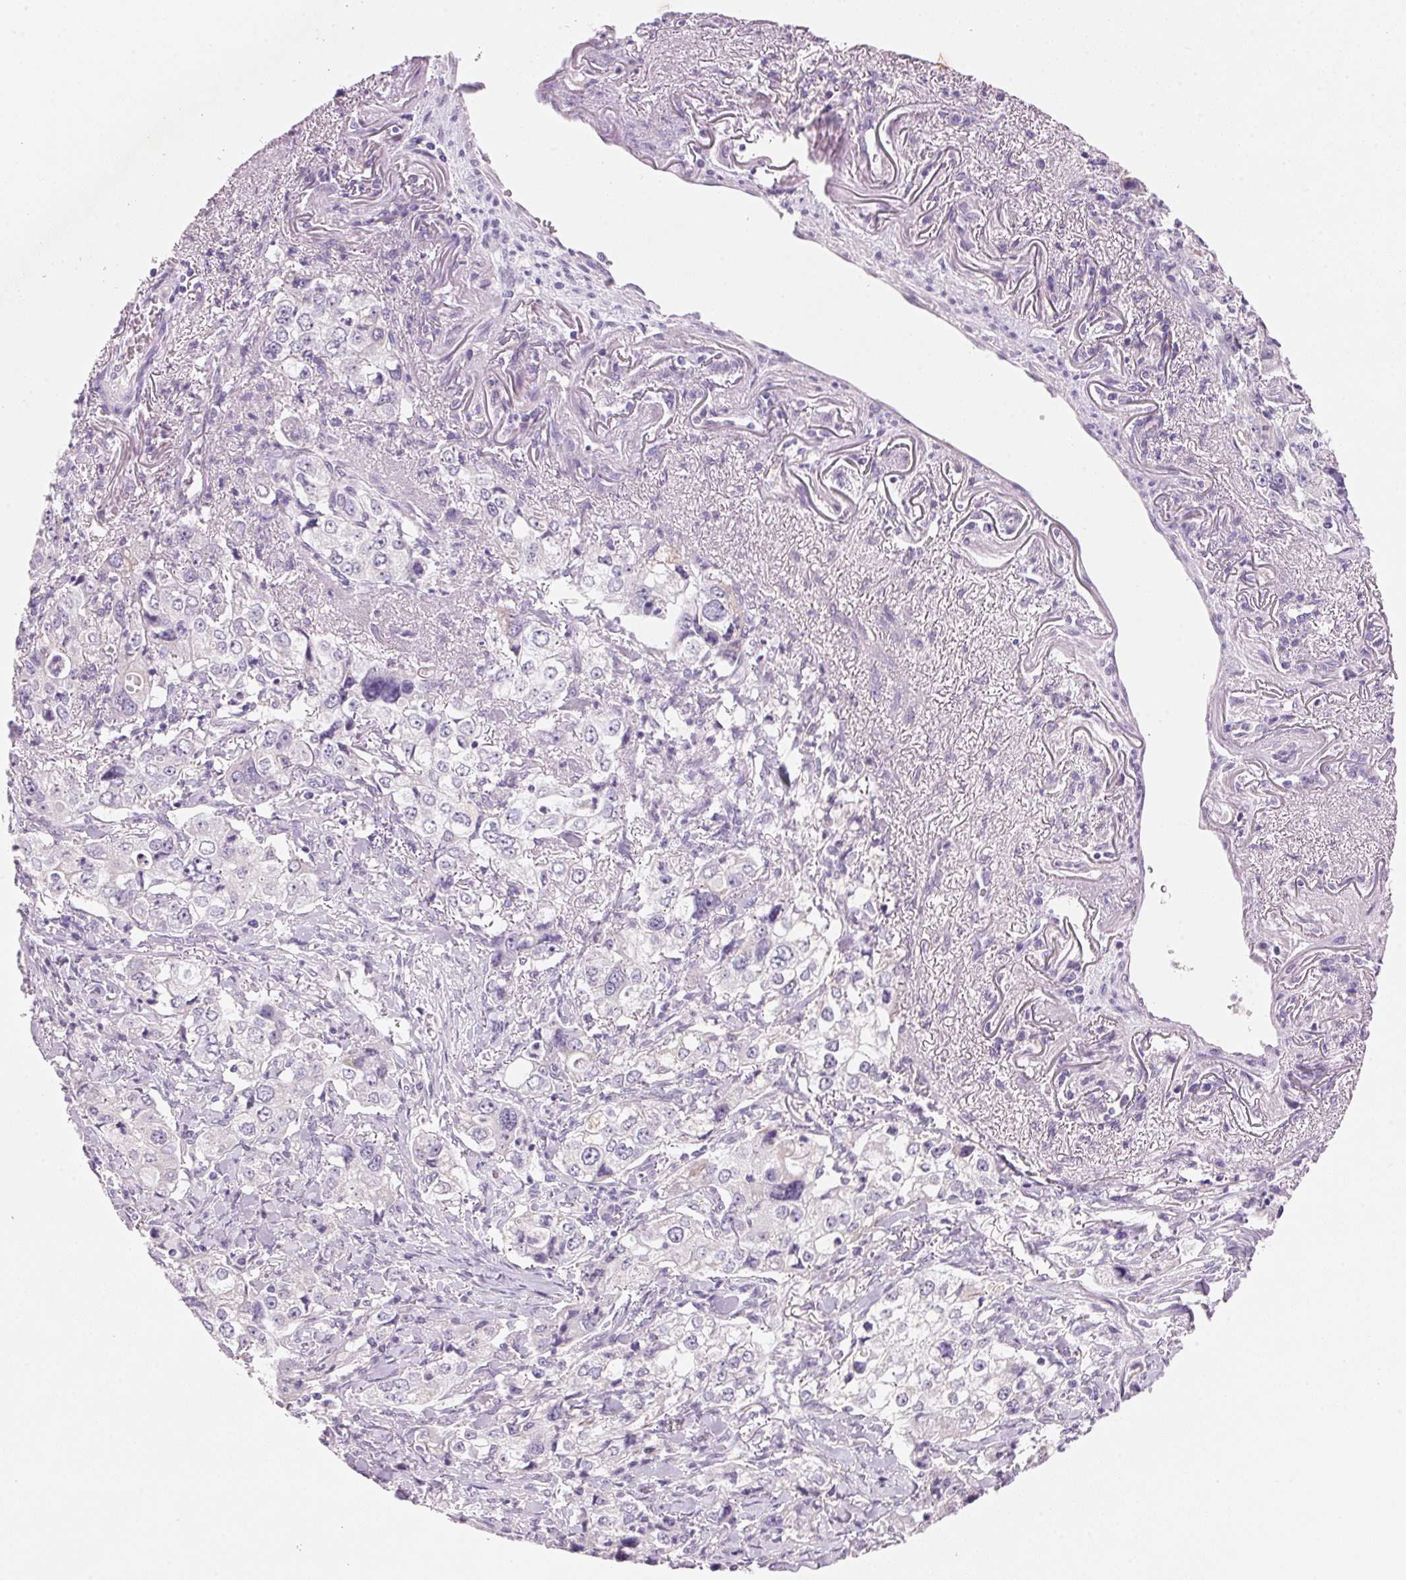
{"staining": {"intensity": "negative", "quantity": "none", "location": "none"}, "tissue": "stomach cancer", "cell_type": "Tumor cells", "image_type": "cancer", "snomed": [{"axis": "morphology", "description": "Adenocarcinoma, NOS"}, {"axis": "topography", "description": "Stomach, upper"}], "caption": "The micrograph exhibits no significant expression in tumor cells of adenocarcinoma (stomach).", "gene": "CYP11B1", "patient": {"sex": "male", "age": 75}}